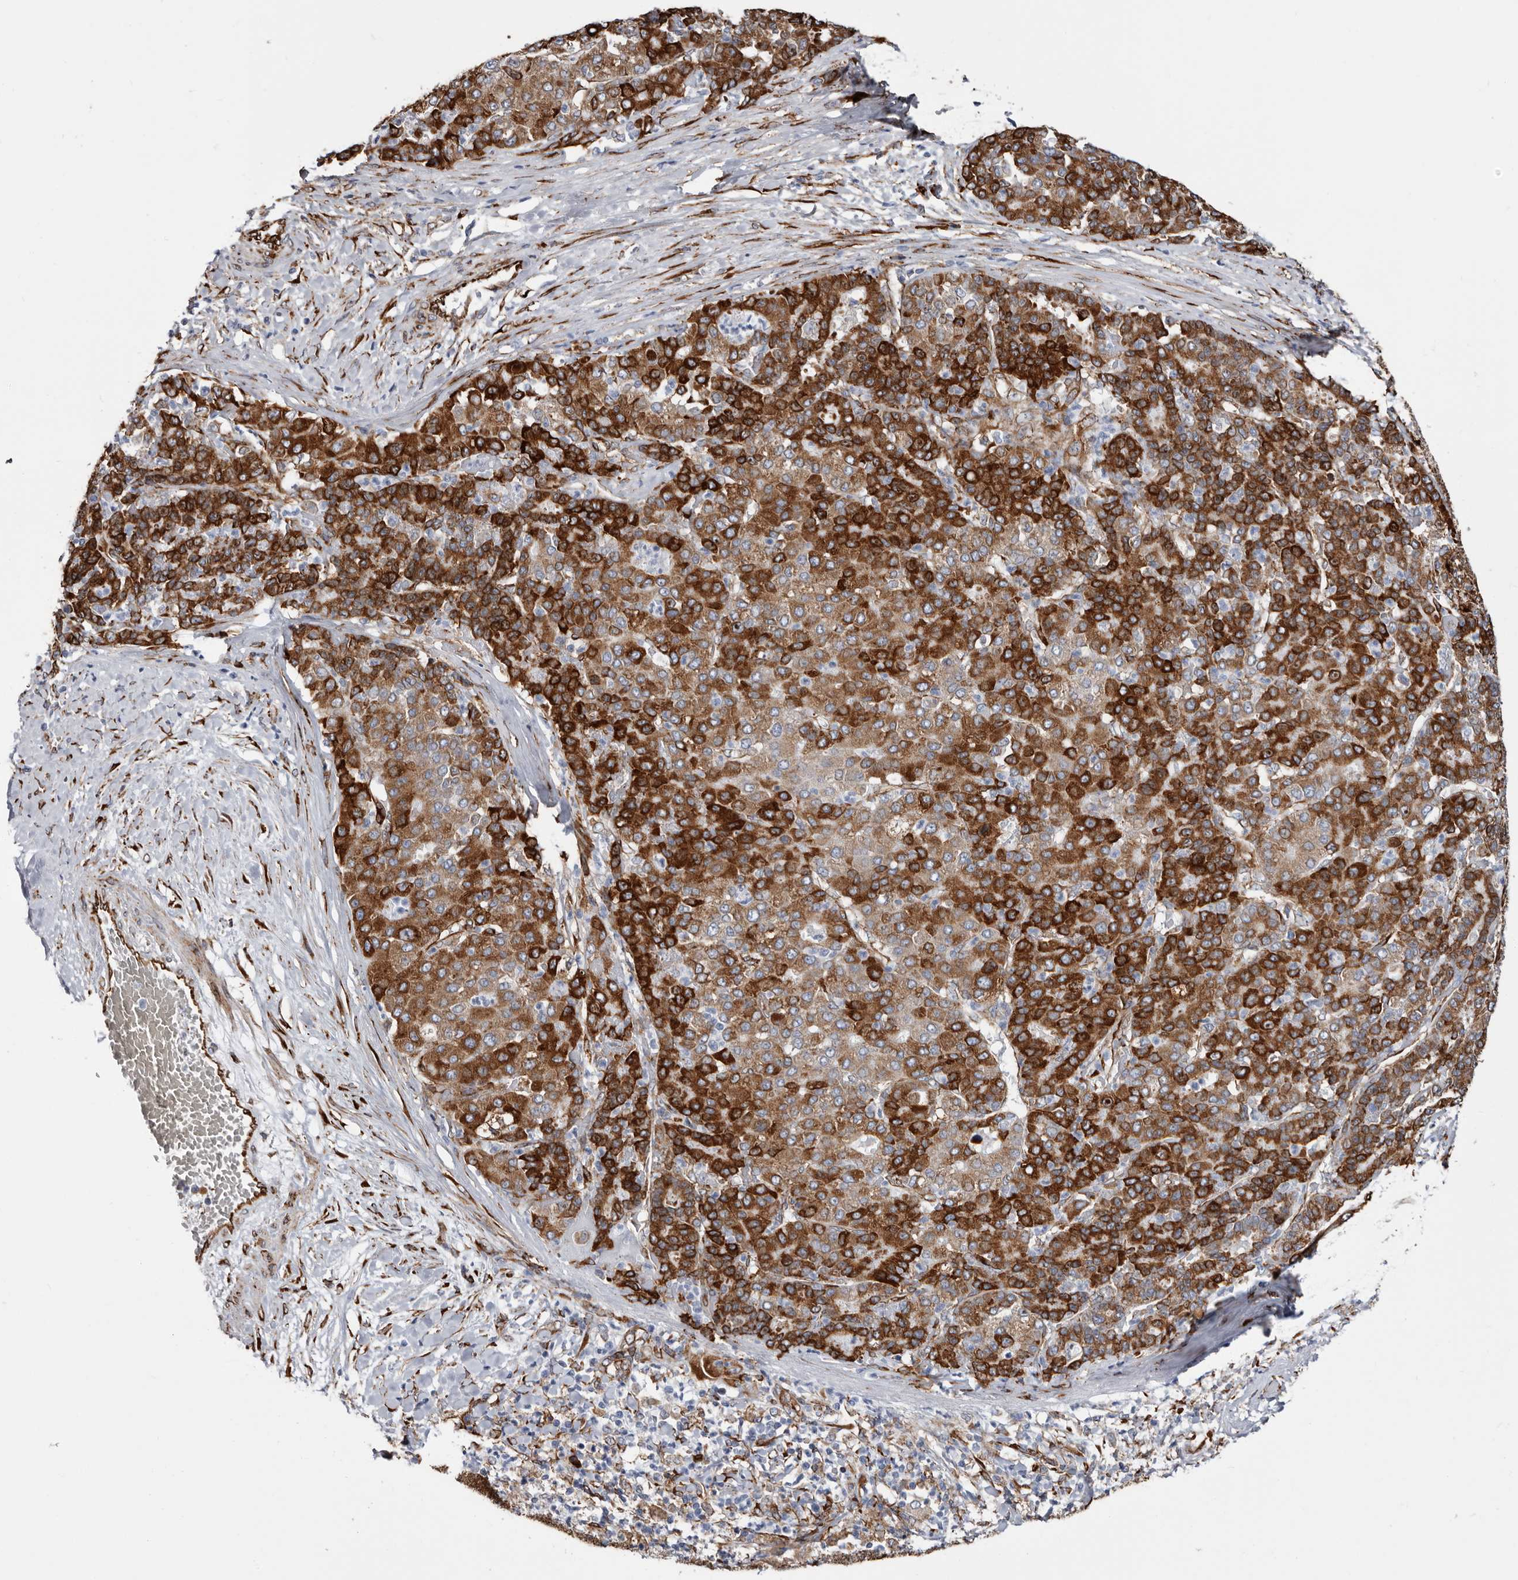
{"staining": {"intensity": "strong", "quantity": ">75%", "location": "cytoplasmic/membranous"}, "tissue": "liver cancer", "cell_type": "Tumor cells", "image_type": "cancer", "snomed": [{"axis": "morphology", "description": "Carcinoma, Hepatocellular, NOS"}, {"axis": "topography", "description": "Liver"}], "caption": "Brown immunohistochemical staining in human liver cancer displays strong cytoplasmic/membranous positivity in about >75% of tumor cells.", "gene": "SEMA3E", "patient": {"sex": "male", "age": 65}}